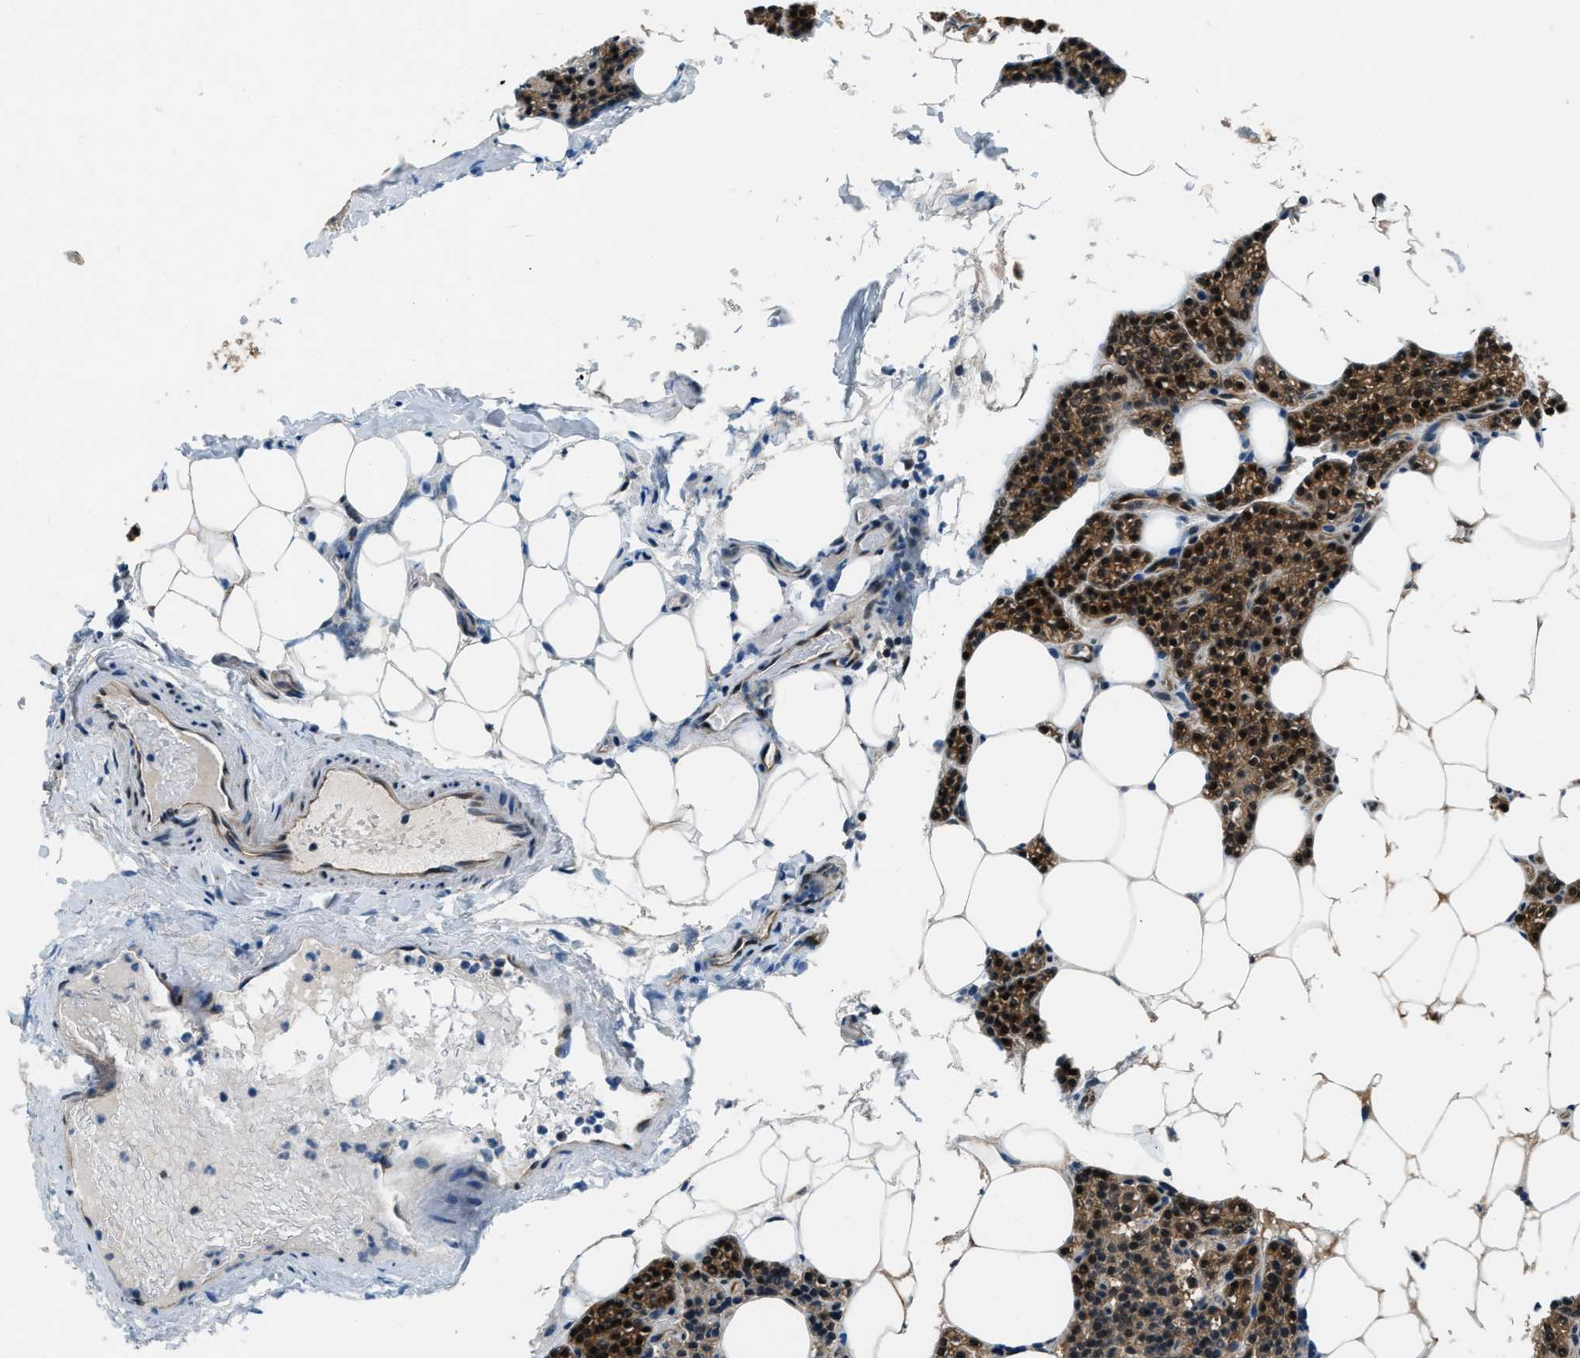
{"staining": {"intensity": "strong", "quantity": ">75%", "location": "cytoplasmic/membranous,nuclear"}, "tissue": "parathyroid gland", "cell_type": "Glandular cells", "image_type": "normal", "snomed": [{"axis": "morphology", "description": "Normal tissue, NOS"}, {"axis": "morphology", "description": "Adenoma, NOS"}, {"axis": "topography", "description": "Parathyroid gland"}], "caption": "Brown immunohistochemical staining in benign parathyroid gland reveals strong cytoplasmic/membranous,nuclear staining in approximately >75% of glandular cells.", "gene": "NUDCD3", "patient": {"sex": "female", "age": 70}}